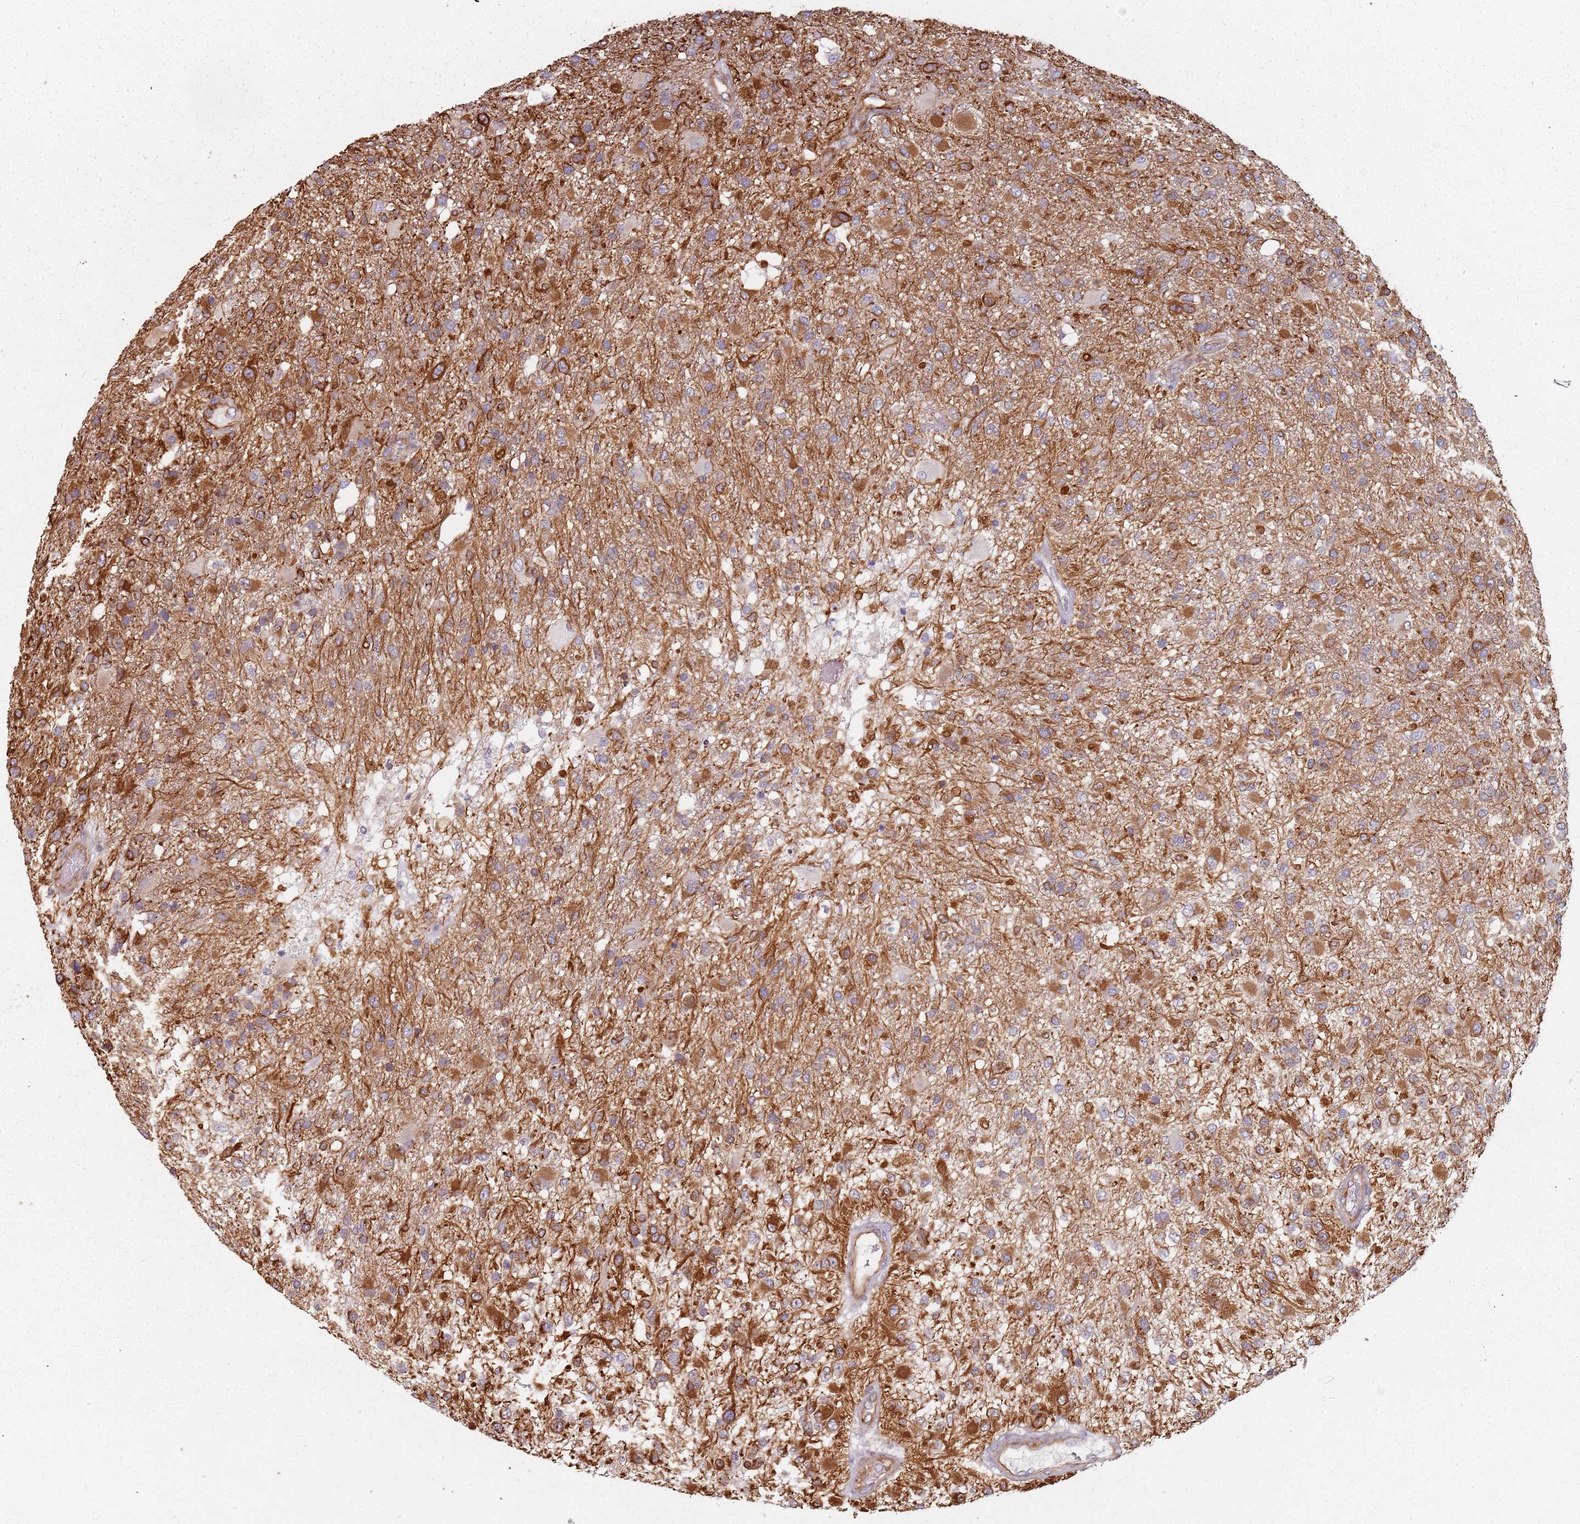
{"staining": {"intensity": "strong", "quantity": "25%-75%", "location": "cytoplasmic/membranous"}, "tissue": "glioma", "cell_type": "Tumor cells", "image_type": "cancer", "snomed": [{"axis": "morphology", "description": "Glioma, malignant, High grade"}, {"axis": "topography", "description": "Brain"}], "caption": "Malignant glioma (high-grade) stained with a brown dye shows strong cytoplasmic/membranous positive staining in about 25%-75% of tumor cells.", "gene": "GAS2L3", "patient": {"sex": "female", "age": 74}}